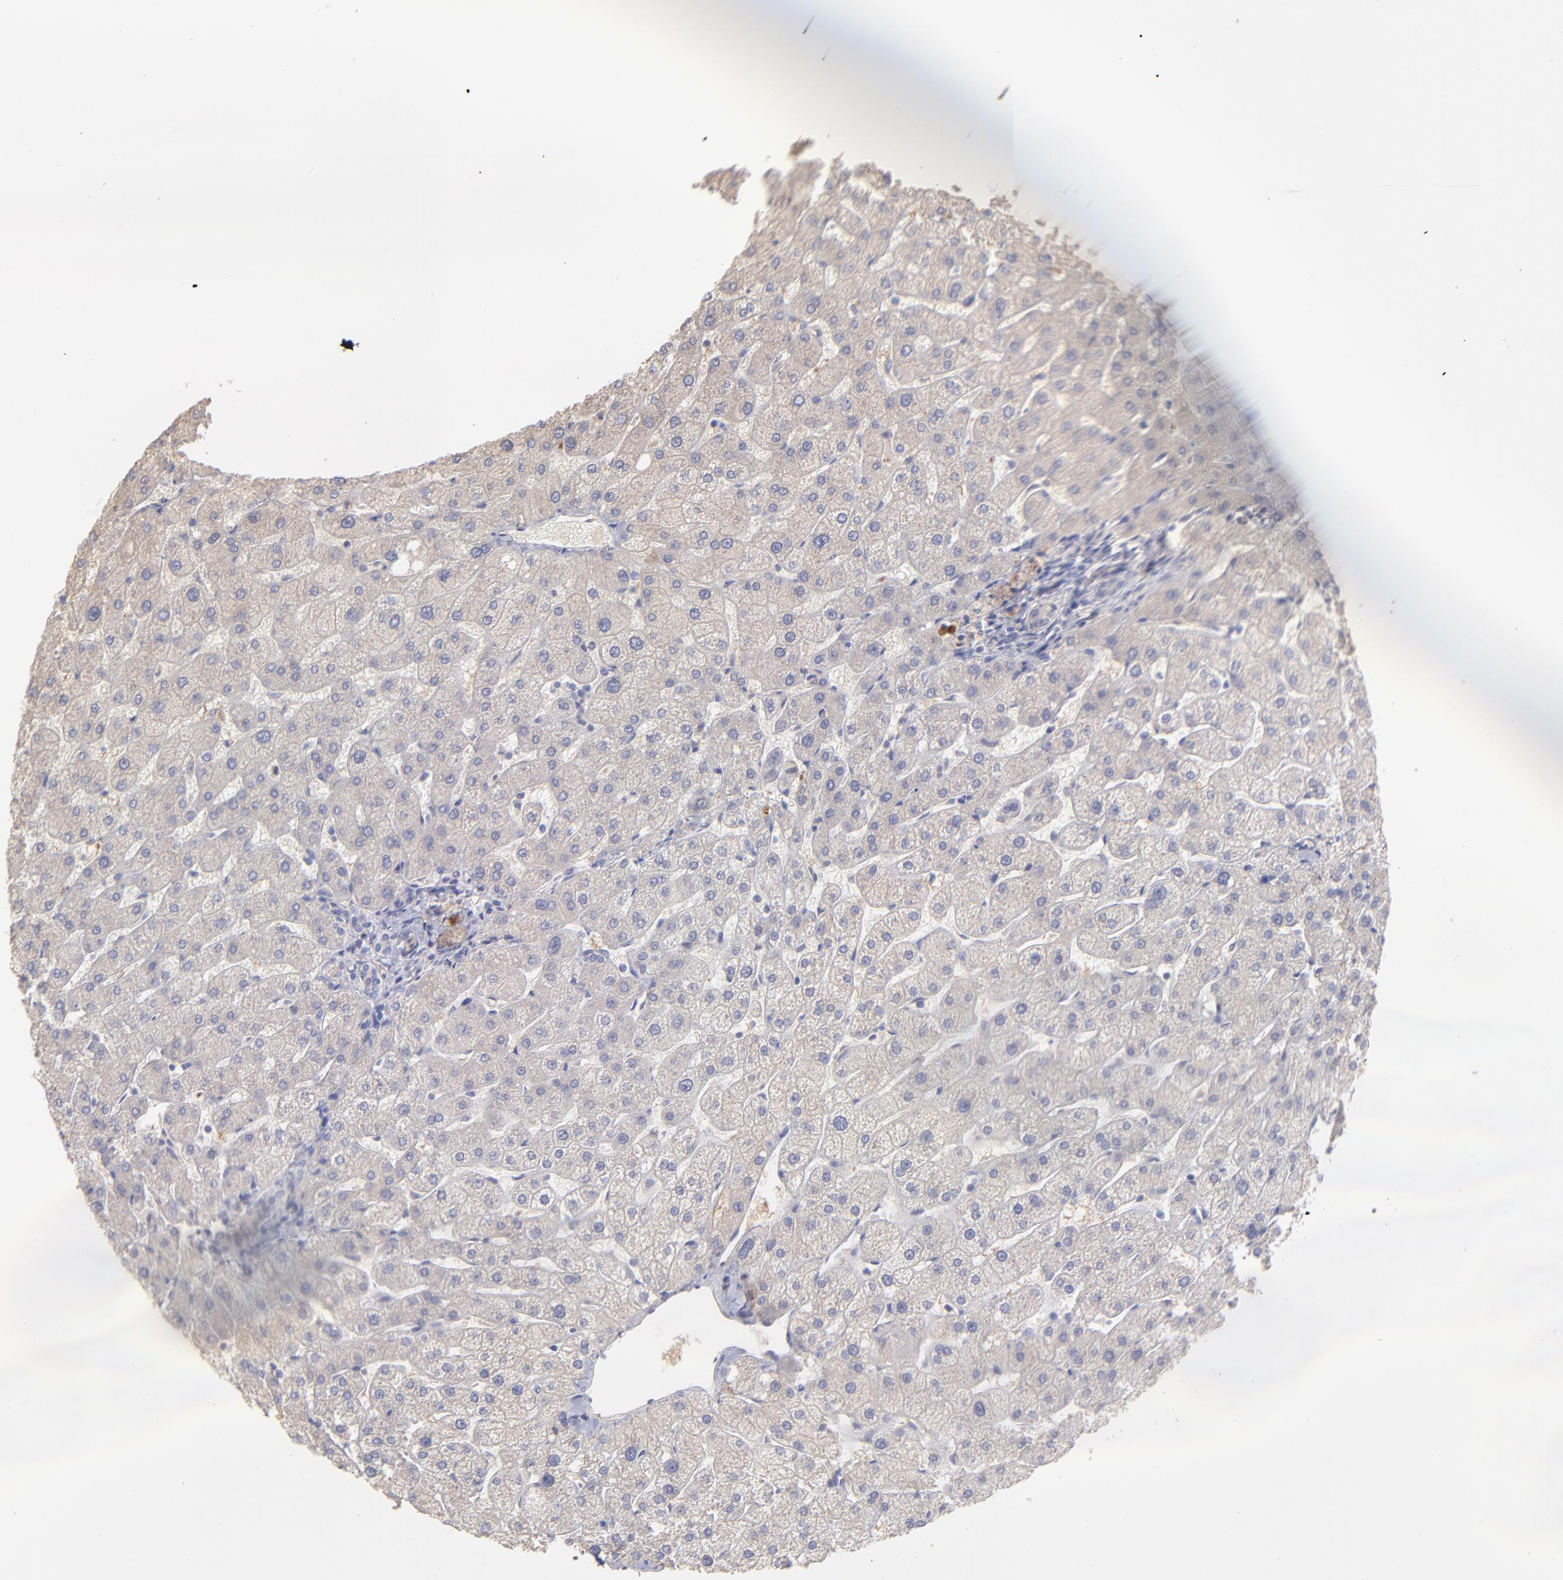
{"staining": {"intensity": "weak", "quantity": ">75%", "location": "cytoplasmic/membranous"}, "tissue": "liver", "cell_type": "Cholangiocytes", "image_type": "normal", "snomed": [{"axis": "morphology", "description": "Normal tissue, NOS"}, {"axis": "topography", "description": "Liver"}], "caption": "Protein analysis of benign liver exhibits weak cytoplasmic/membranous staining in approximately >75% of cholangiocytes. (Stains: DAB in brown, nuclei in blue, Microscopy: brightfield microscopy at high magnification).", "gene": "F13B", "patient": {"sex": "male", "age": 67}}